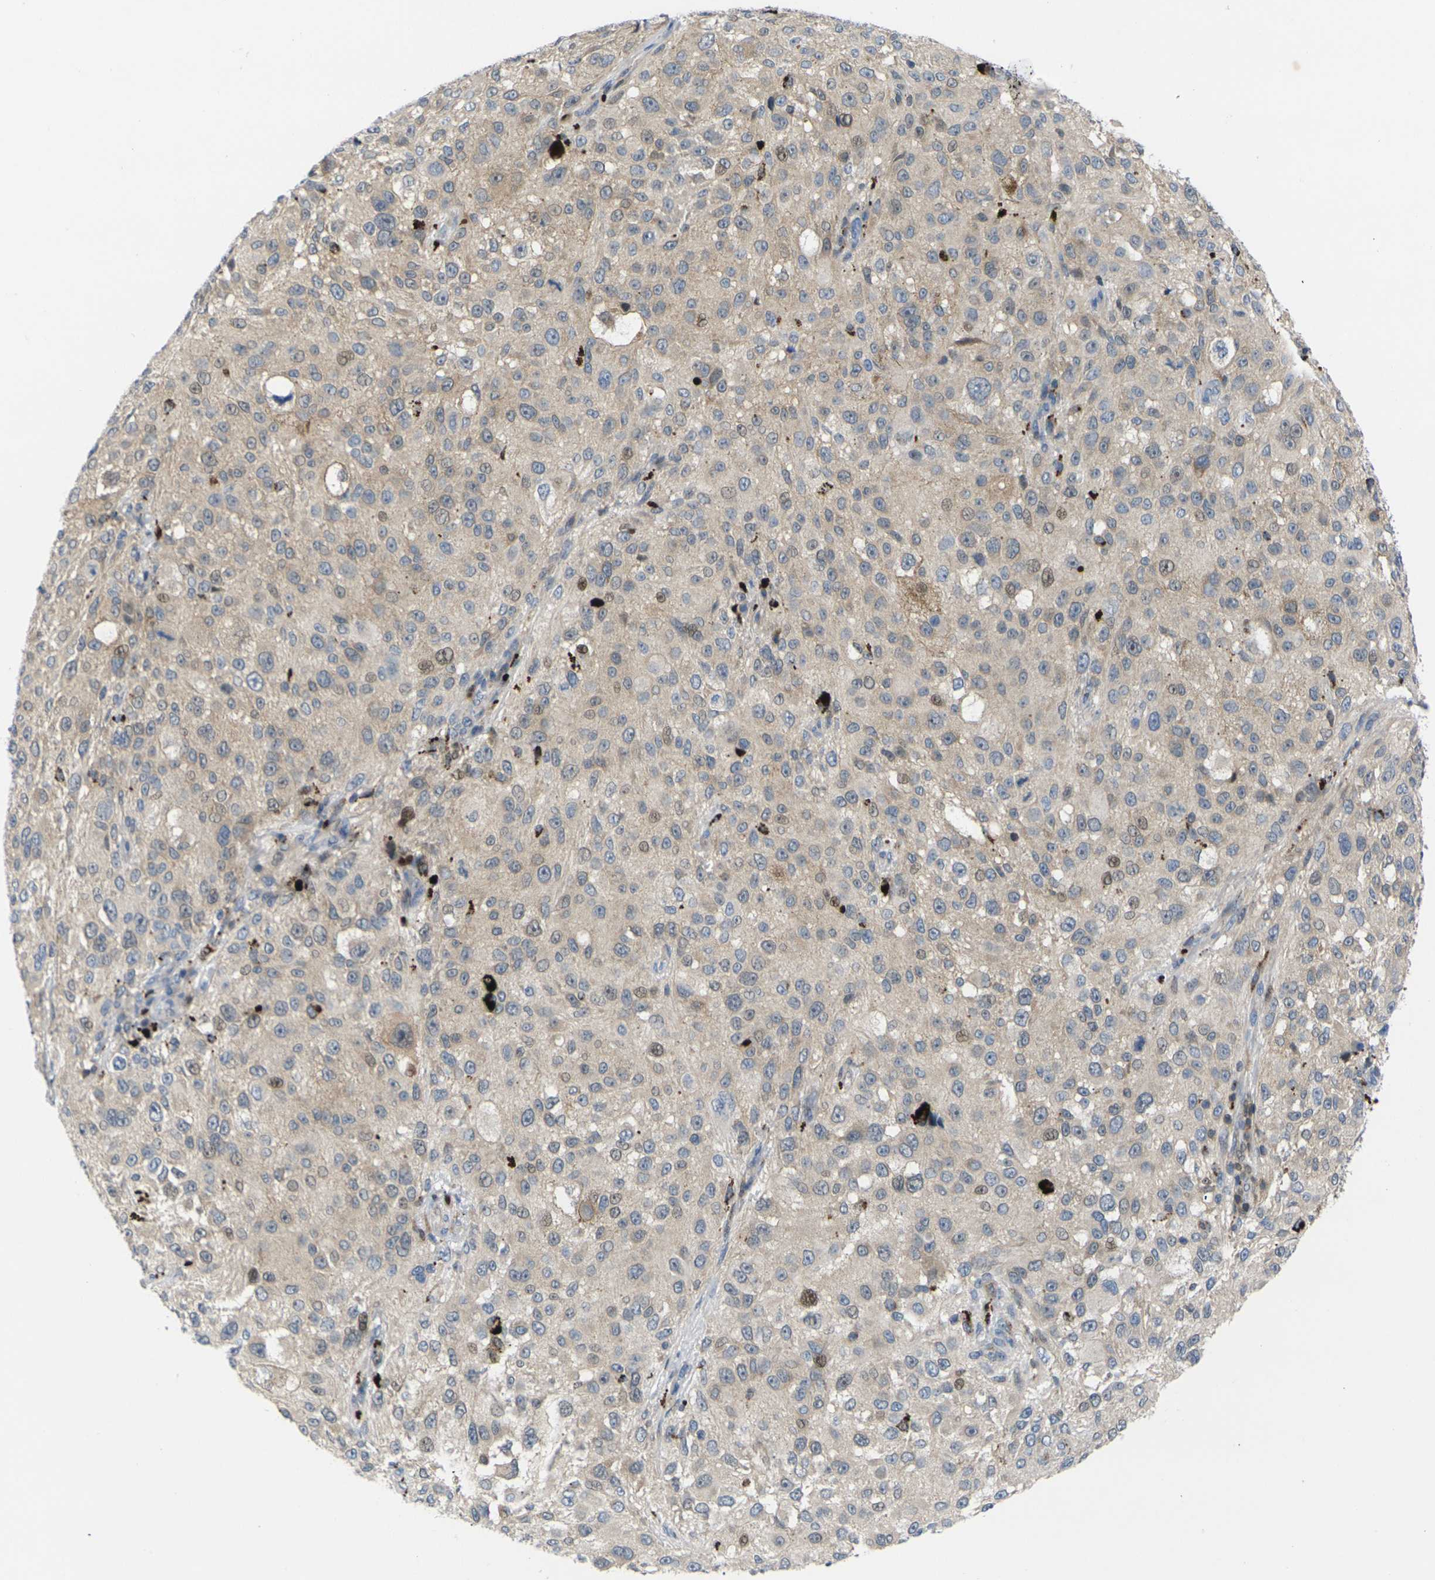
{"staining": {"intensity": "moderate", "quantity": ">75%", "location": "cytoplasmic/membranous,nuclear"}, "tissue": "melanoma", "cell_type": "Tumor cells", "image_type": "cancer", "snomed": [{"axis": "morphology", "description": "Necrosis, NOS"}, {"axis": "morphology", "description": "Malignant melanoma, NOS"}, {"axis": "topography", "description": "Skin"}], "caption": "Immunohistochemistry (IHC) micrograph of neoplastic tissue: human melanoma stained using immunohistochemistry (IHC) demonstrates medium levels of moderate protein expression localized specifically in the cytoplasmic/membranous and nuclear of tumor cells, appearing as a cytoplasmic/membranous and nuclear brown color.", "gene": "RPS6KA3", "patient": {"sex": "female", "age": 87}}